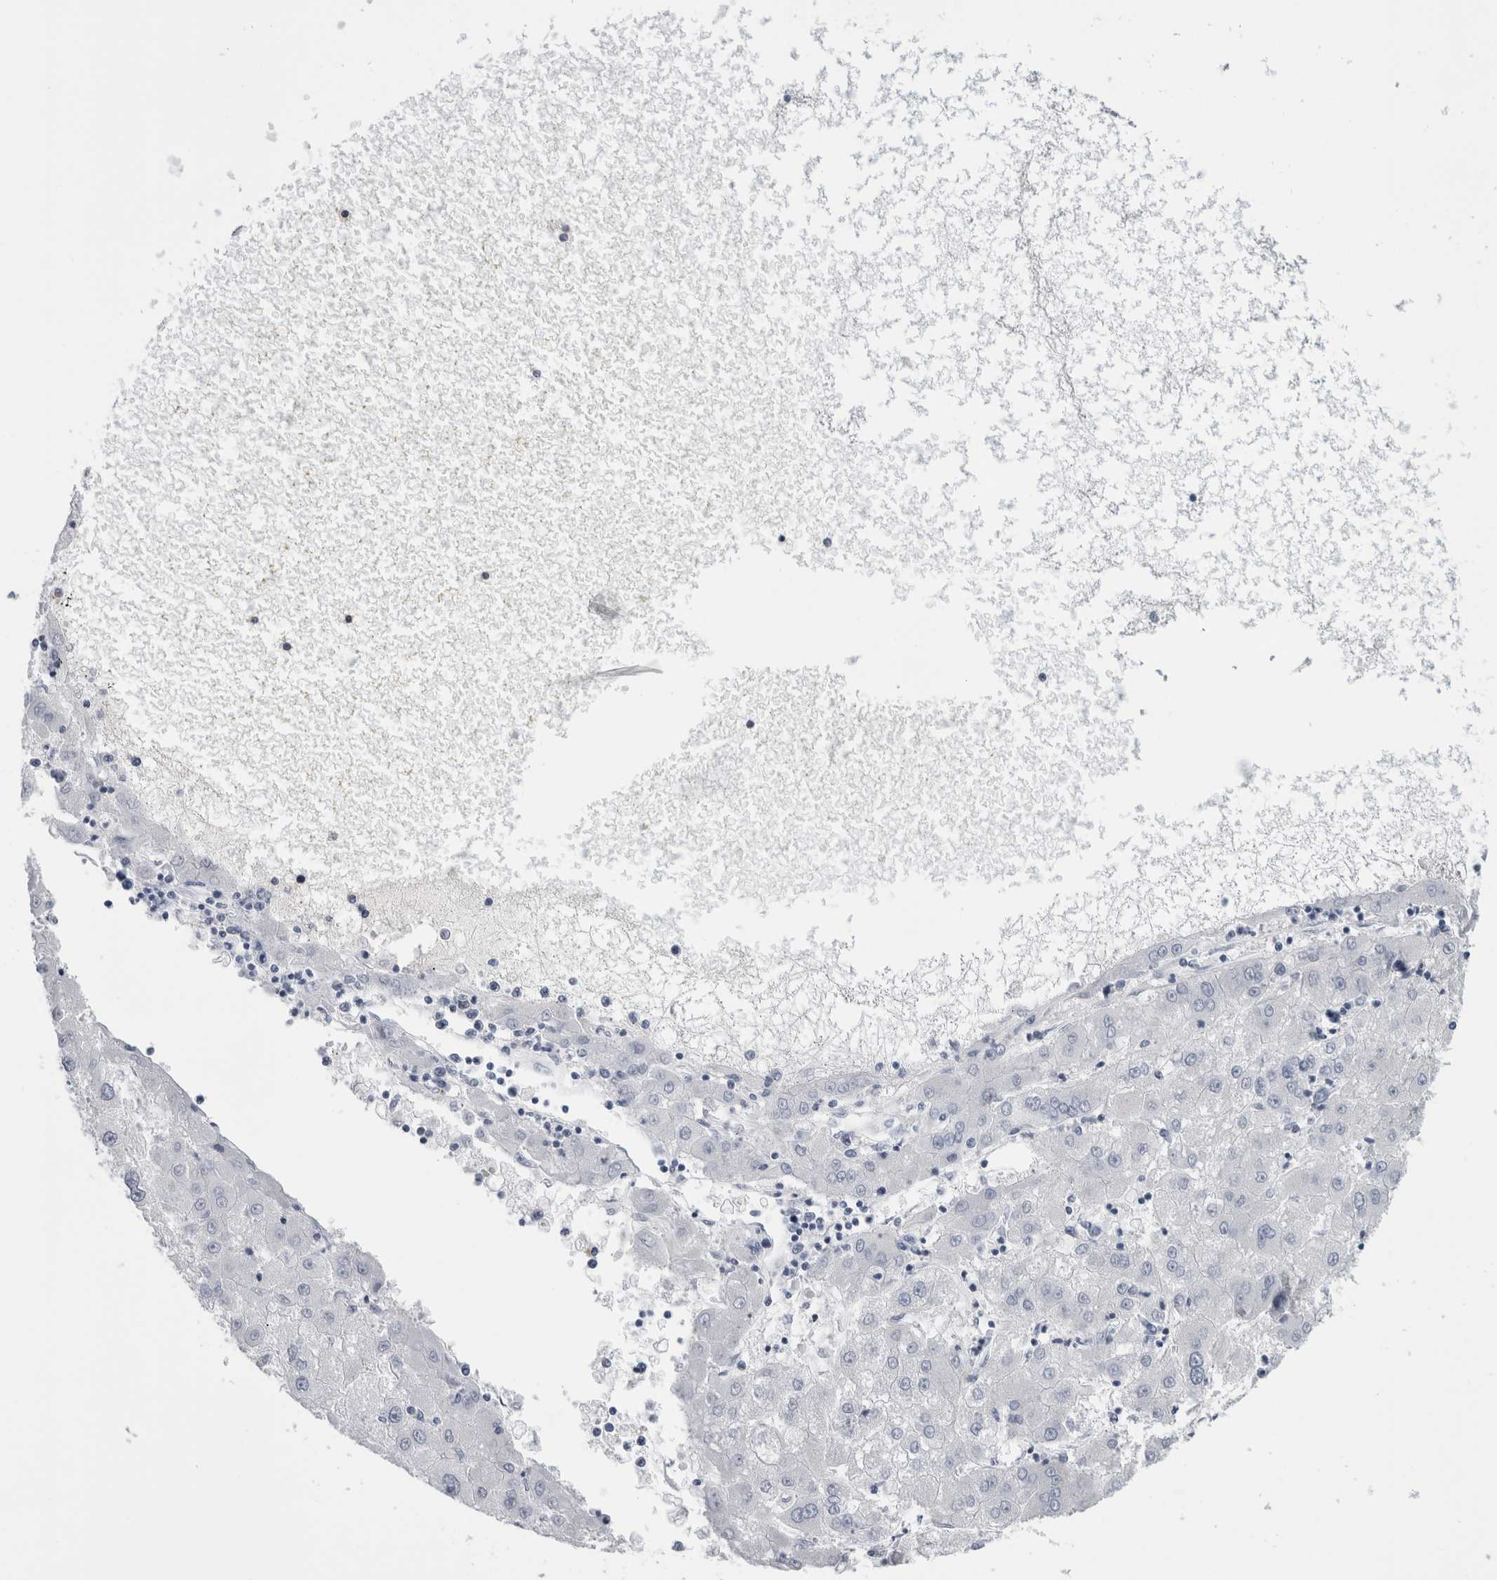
{"staining": {"intensity": "negative", "quantity": "none", "location": "none"}, "tissue": "liver cancer", "cell_type": "Tumor cells", "image_type": "cancer", "snomed": [{"axis": "morphology", "description": "Carcinoma, Hepatocellular, NOS"}, {"axis": "topography", "description": "Liver"}], "caption": "Liver hepatocellular carcinoma stained for a protein using immunohistochemistry (IHC) shows no staining tumor cells.", "gene": "ANKFY1", "patient": {"sex": "male", "age": 72}}